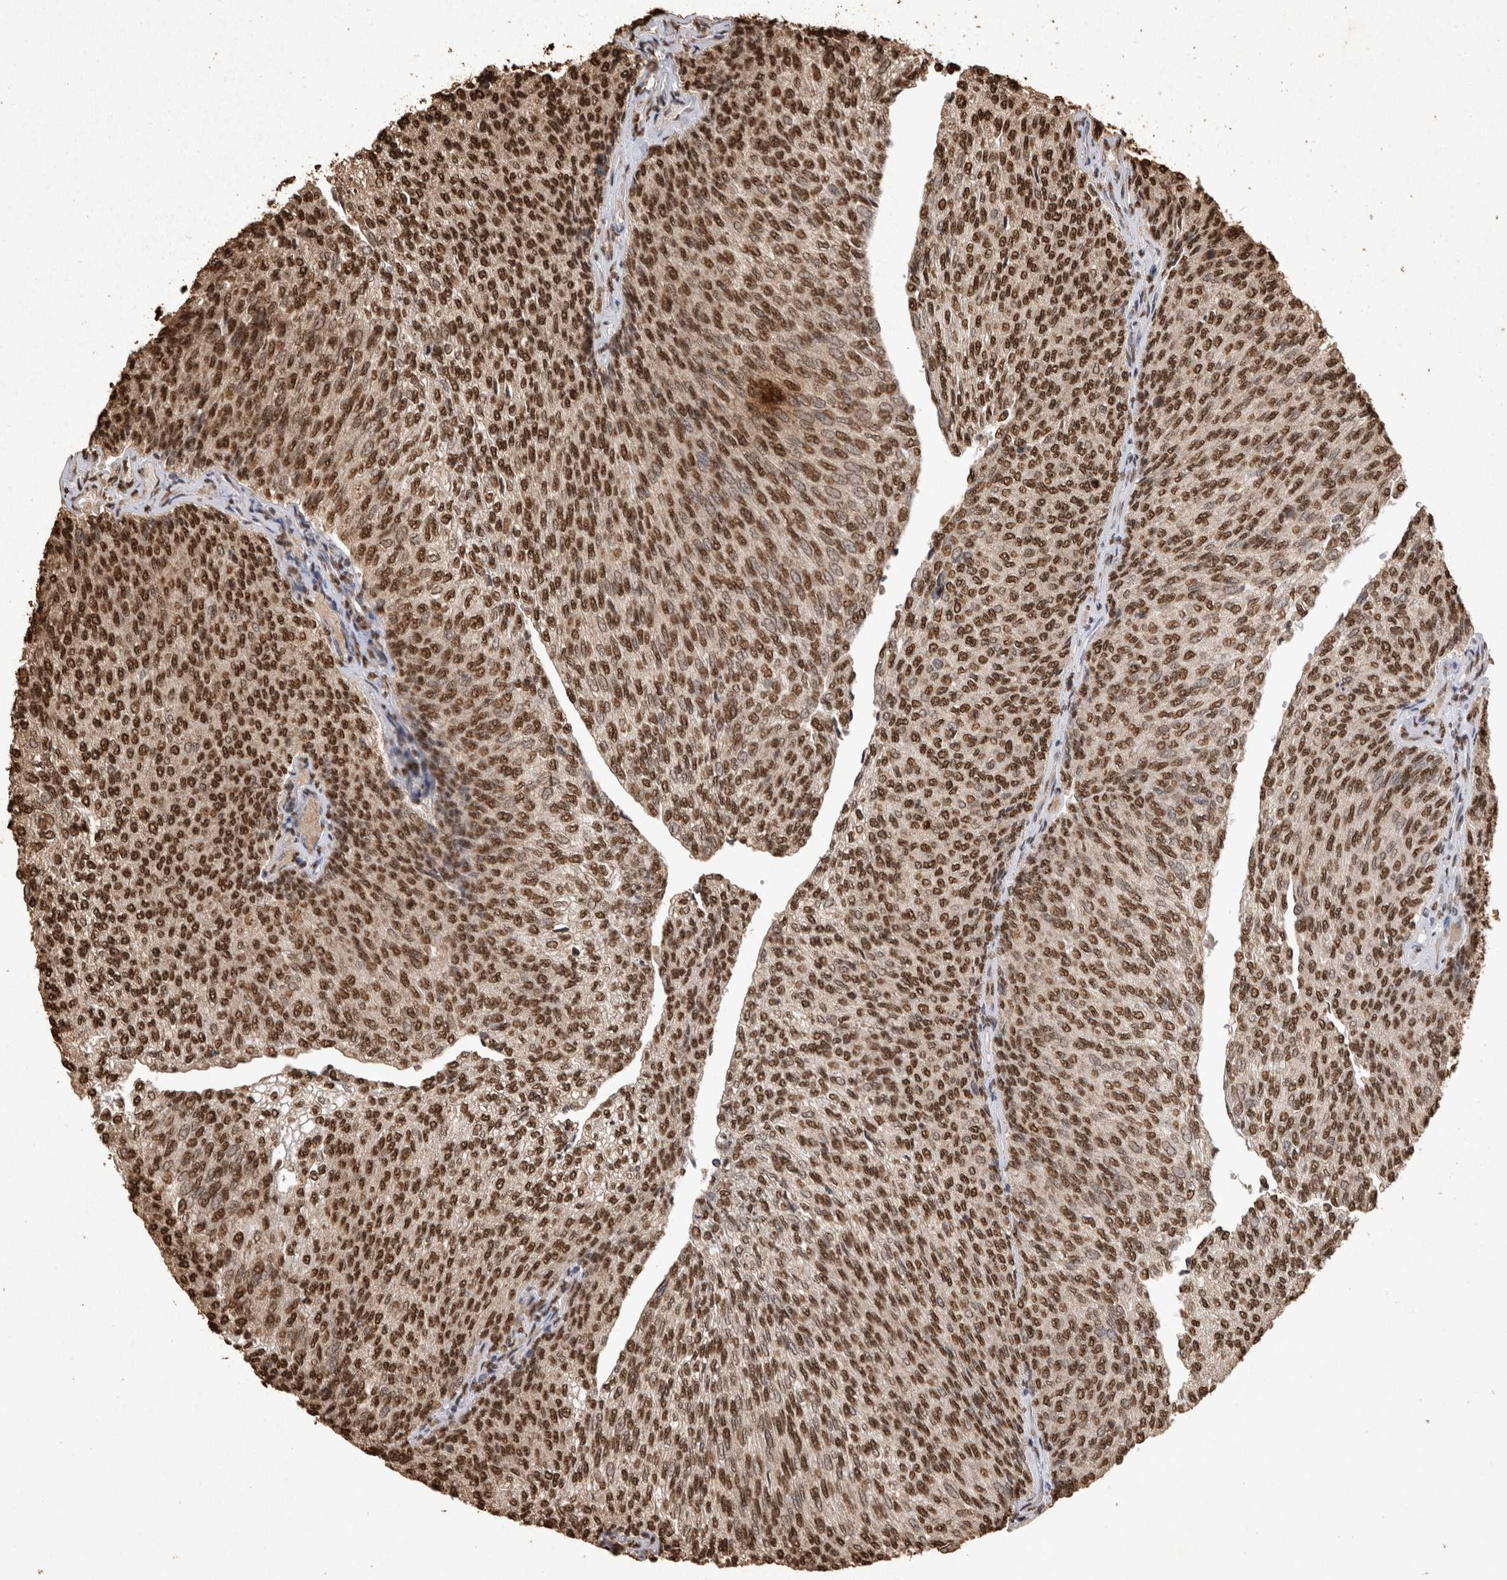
{"staining": {"intensity": "strong", "quantity": ">75%", "location": "nuclear"}, "tissue": "urothelial cancer", "cell_type": "Tumor cells", "image_type": "cancer", "snomed": [{"axis": "morphology", "description": "Urothelial carcinoma, Low grade"}, {"axis": "topography", "description": "Urinary bladder"}], "caption": "Urothelial carcinoma (low-grade) stained with IHC demonstrates strong nuclear staining in about >75% of tumor cells. Nuclei are stained in blue.", "gene": "OAS2", "patient": {"sex": "female", "age": 79}}